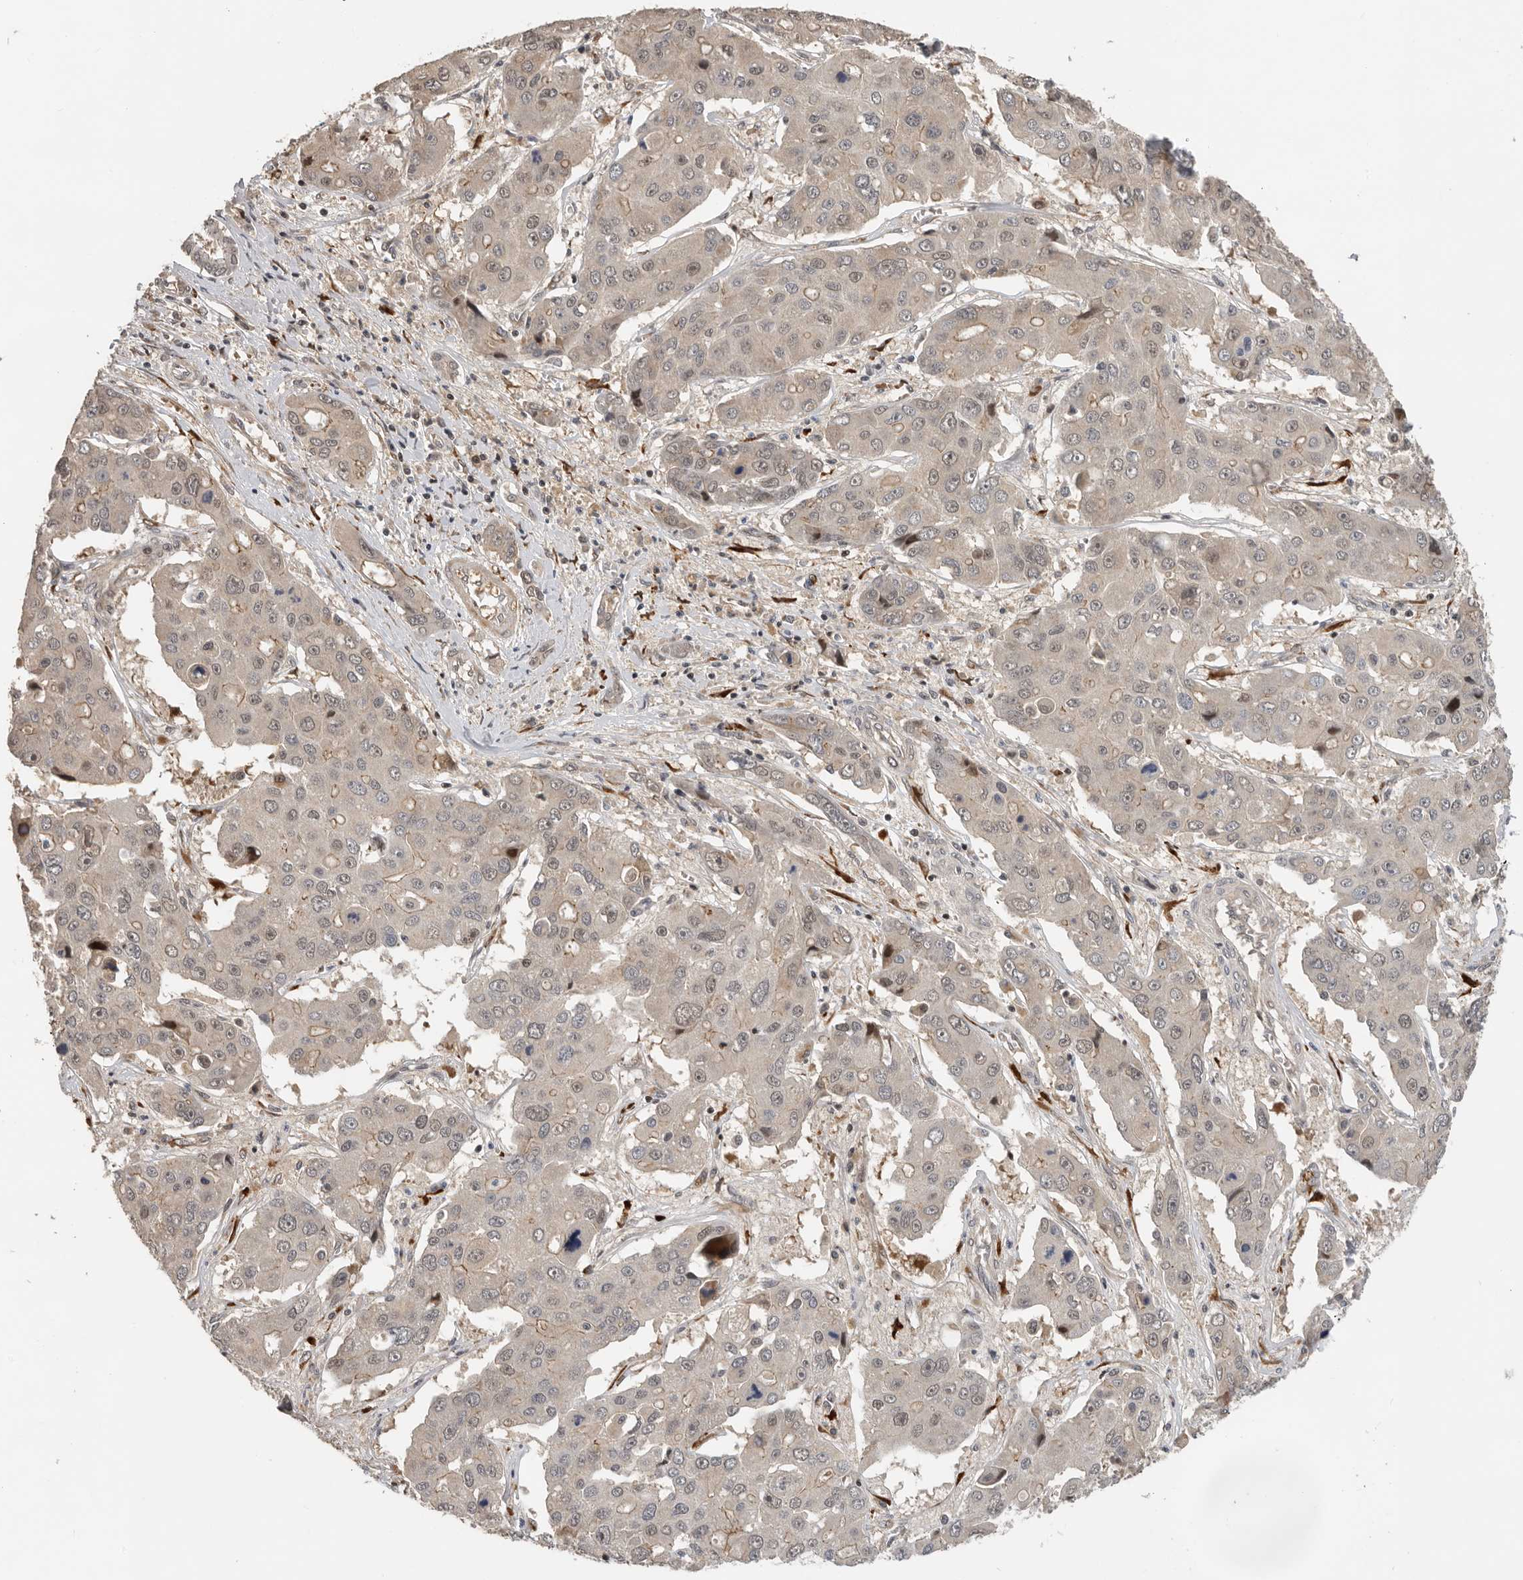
{"staining": {"intensity": "weak", "quantity": "<25%", "location": "cytoplasmic/membranous,nuclear"}, "tissue": "liver cancer", "cell_type": "Tumor cells", "image_type": "cancer", "snomed": [{"axis": "morphology", "description": "Cholangiocarcinoma"}, {"axis": "topography", "description": "Liver"}], "caption": "Liver cancer stained for a protein using immunohistochemistry (IHC) demonstrates no positivity tumor cells.", "gene": "HENMT1", "patient": {"sex": "male", "age": 67}}